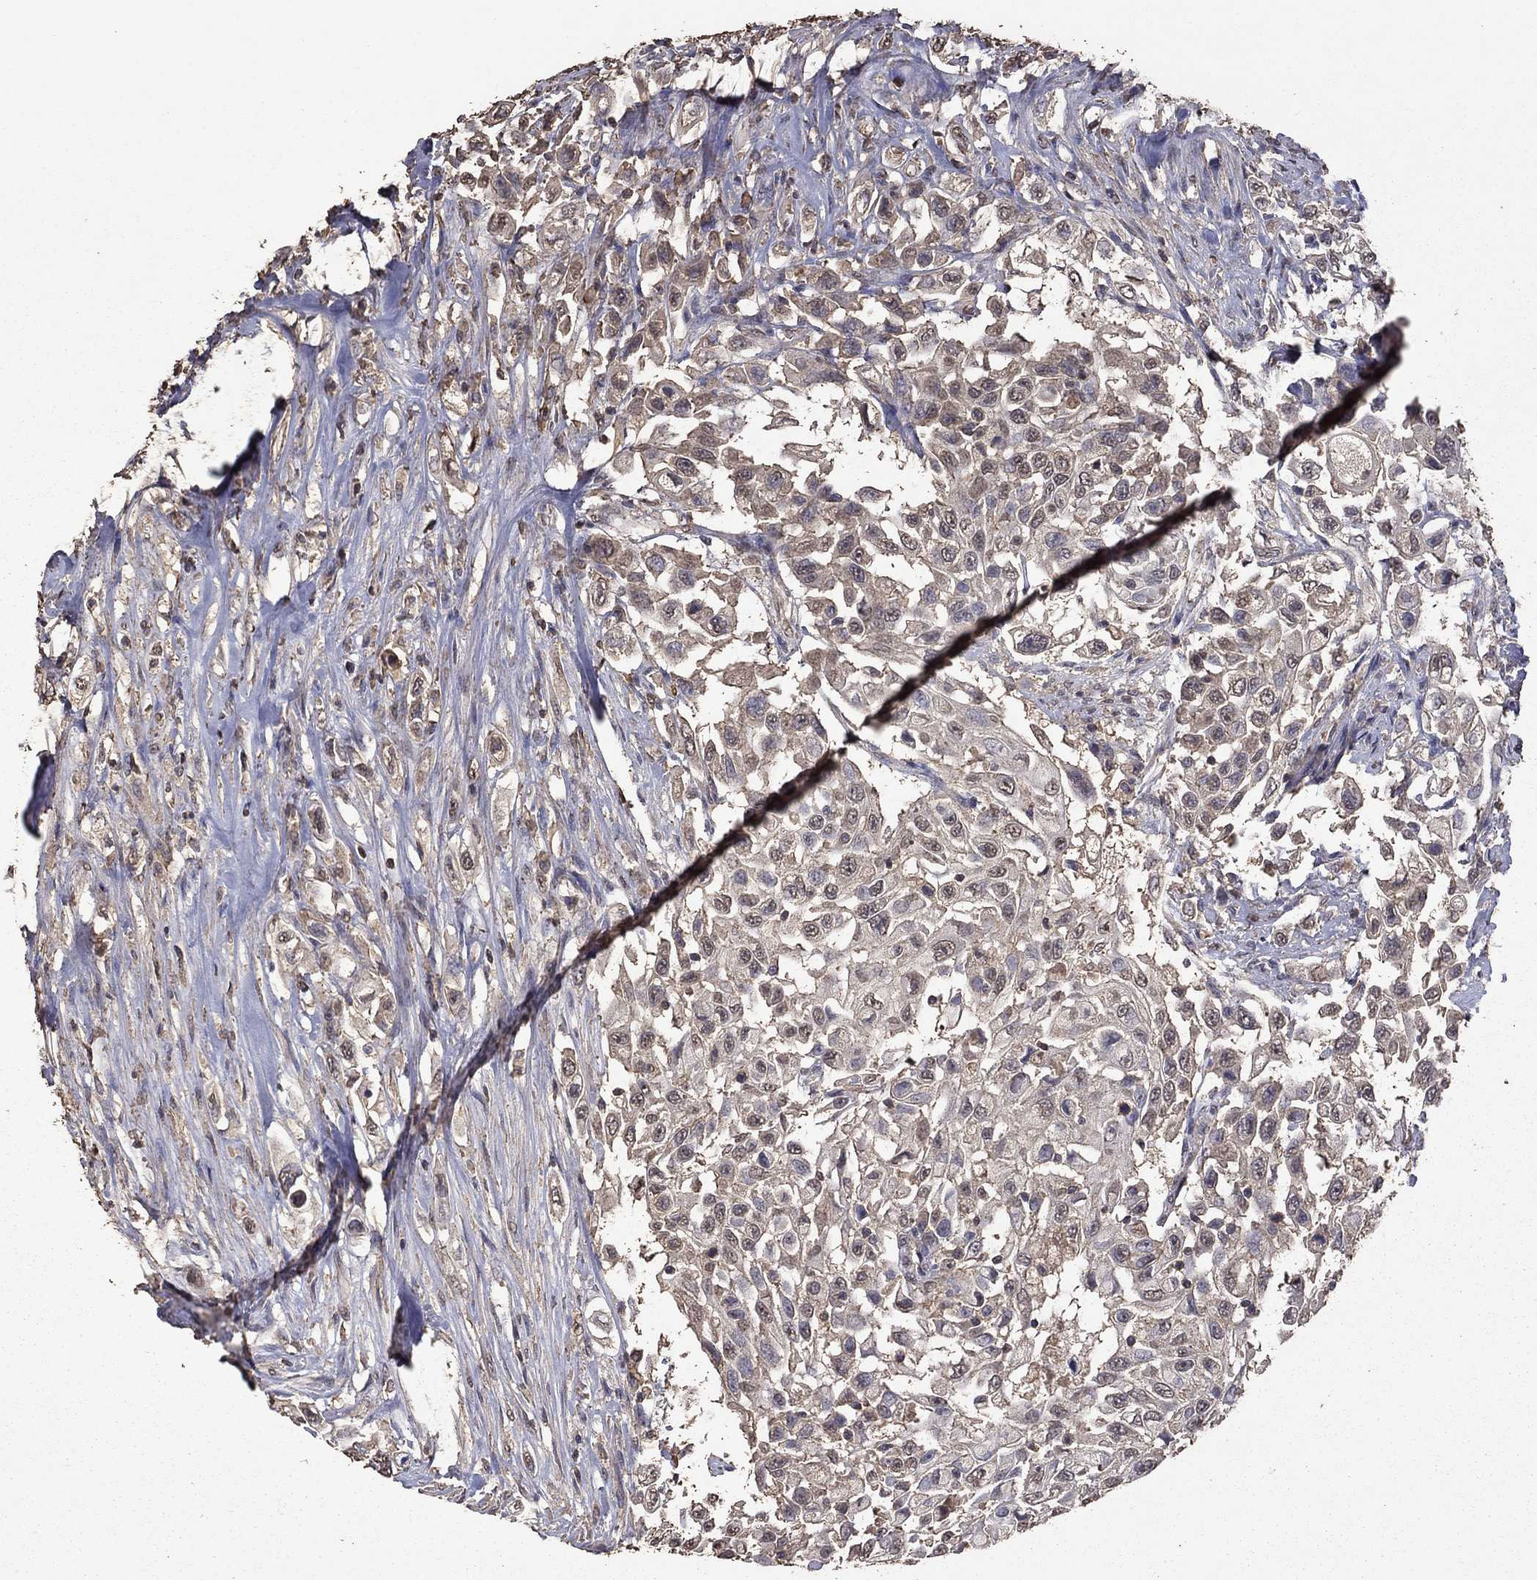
{"staining": {"intensity": "negative", "quantity": "none", "location": "none"}, "tissue": "urothelial cancer", "cell_type": "Tumor cells", "image_type": "cancer", "snomed": [{"axis": "morphology", "description": "Urothelial carcinoma, High grade"}, {"axis": "topography", "description": "Urinary bladder"}], "caption": "High power microscopy micrograph of an immunohistochemistry (IHC) photomicrograph of high-grade urothelial carcinoma, revealing no significant expression in tumor cells.", "gene": "SERPINA5", "patient": {"sex": "female", "age": 56}}